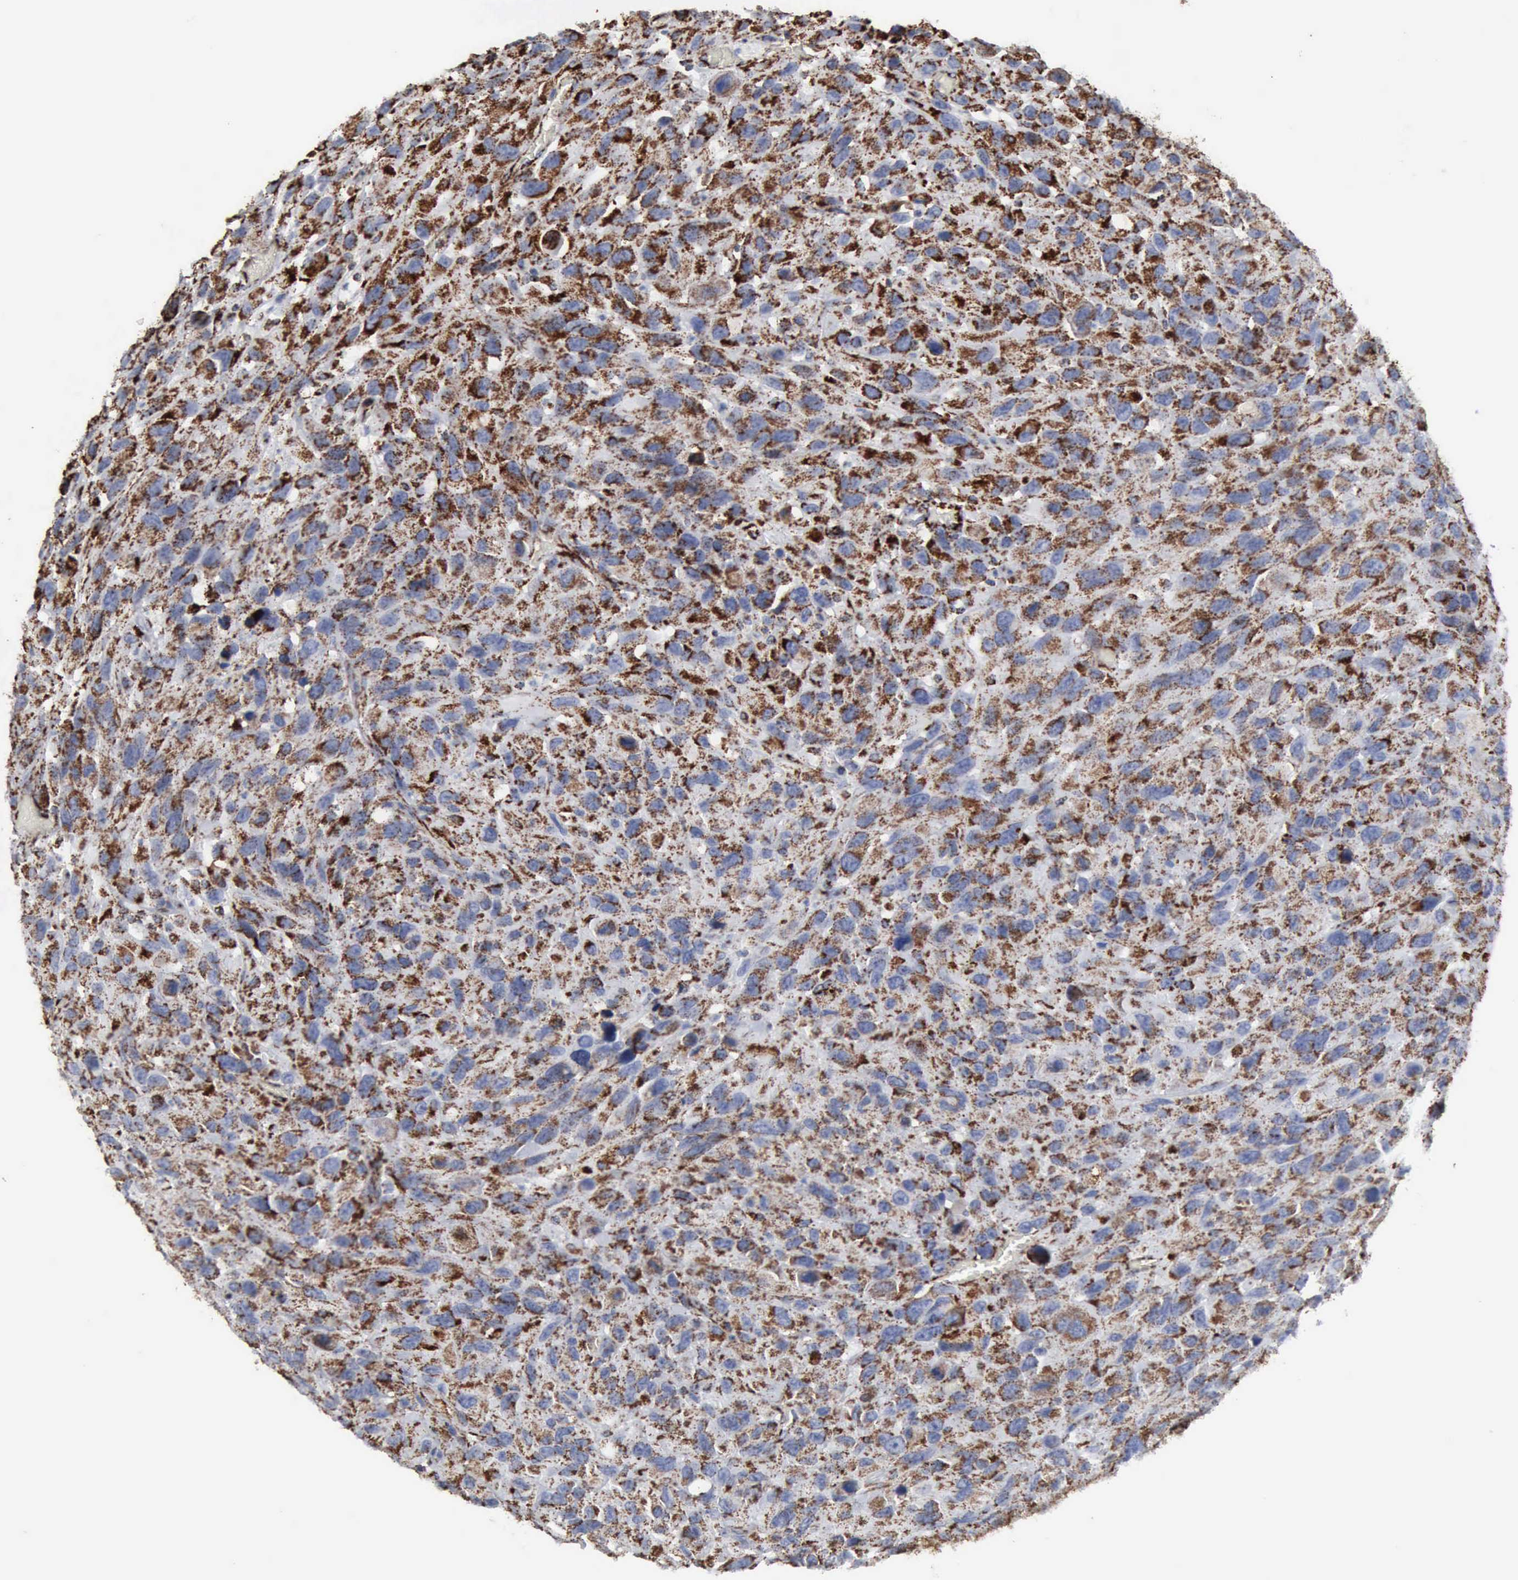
{"staining": {"intensity": "strong", "quantity": ">75%", "location": "cytoplasmic/membranous"}, "tissue": "renal cancer", "cell_type": "Tumor cells", "image_type": "cancer", "snomed": [{"axis": "morphology", "description": "Adenocarcinoma, NOS"}, {"axis": "topography", "description": "Kidney"}], "caption": "Renal cancer (adenocarcinoma) stained for a protein (brown) demonstrates strong cytoplasmic/membranous positive expression in about >75% of tumor cells.", "gene": "ACO2", "patient": {"sex": "male", "age": 79}}